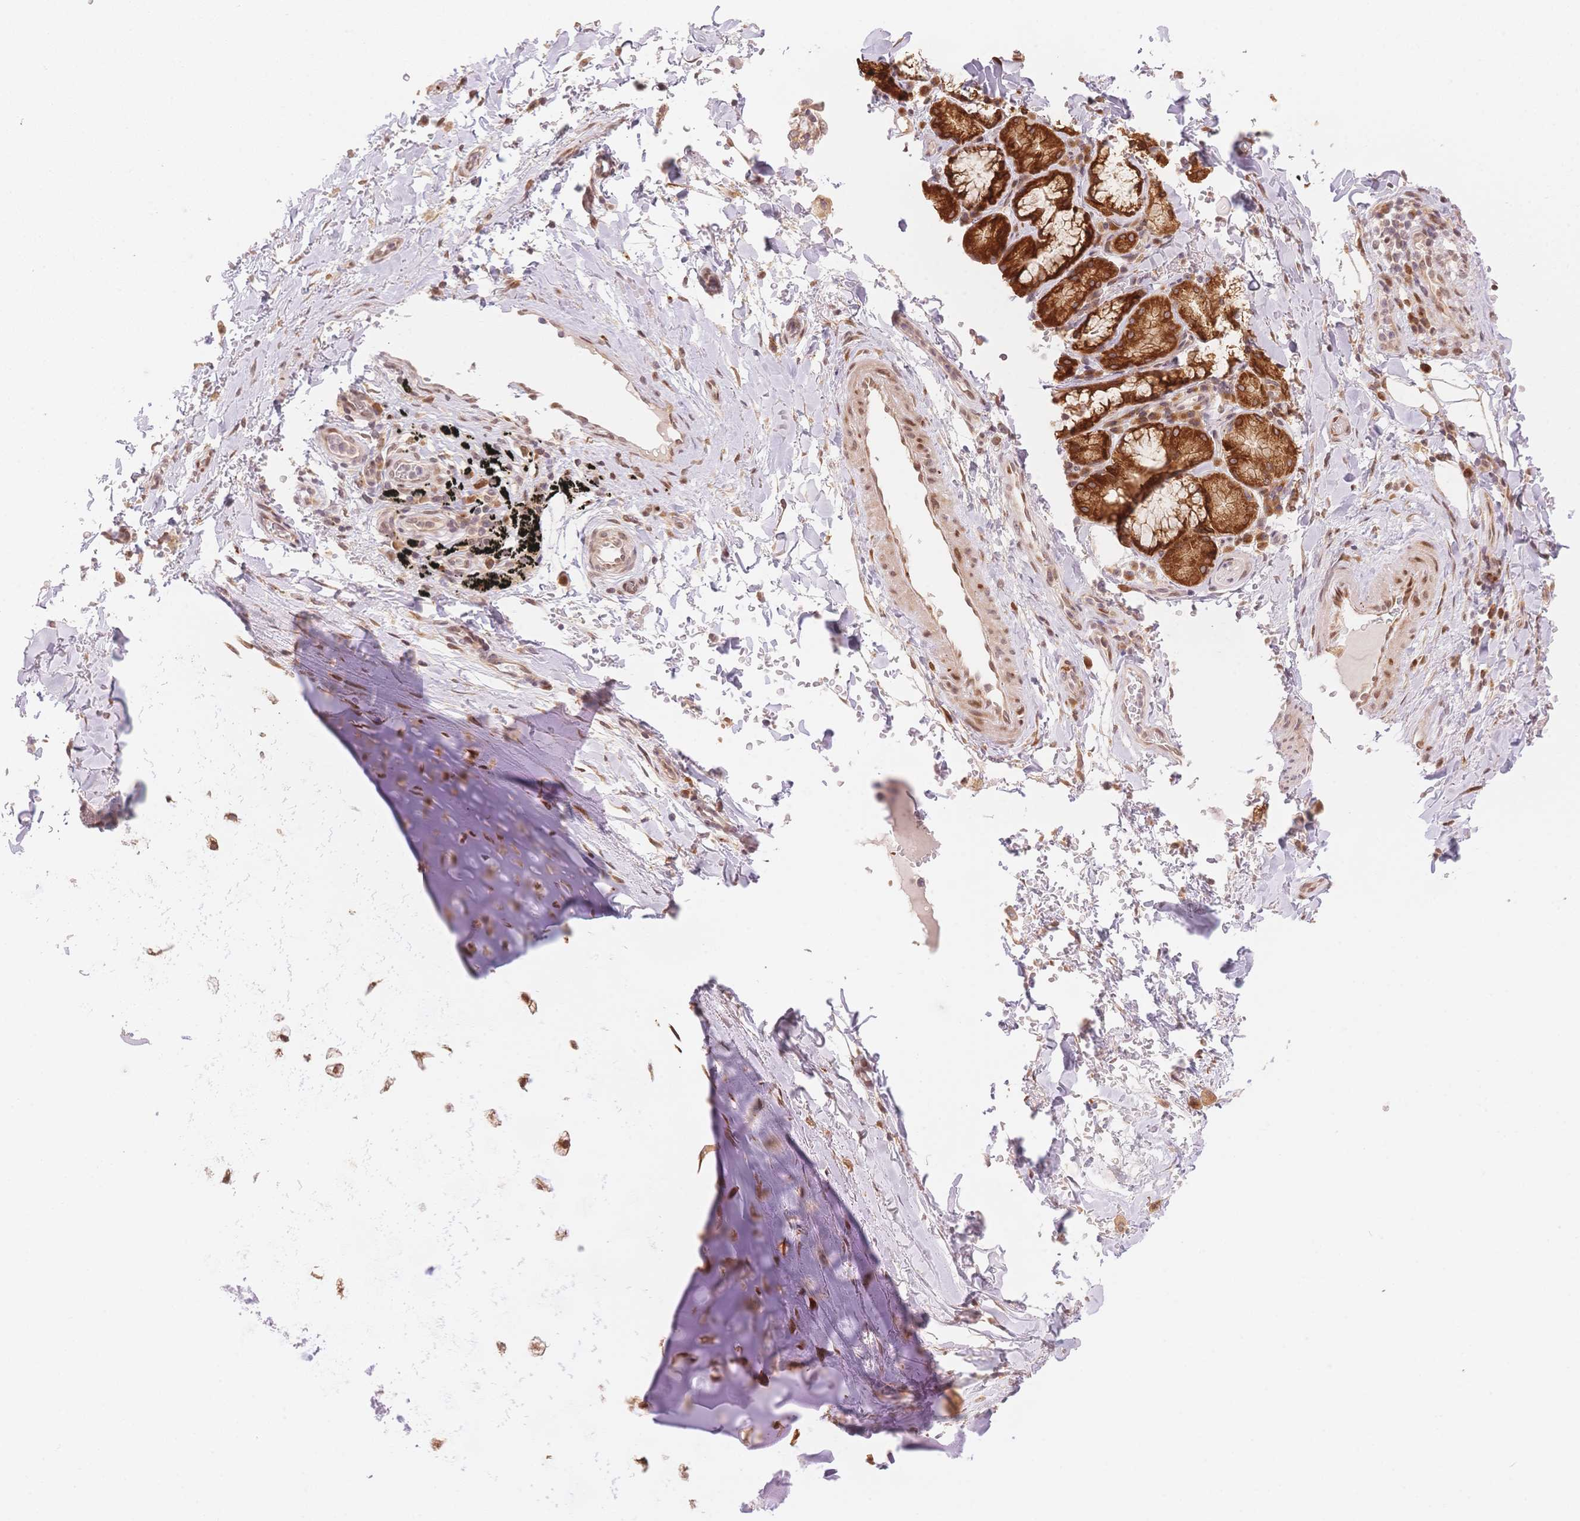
{"staining": {"intensity": "moderate", "quantity": ">75%", "location": "nuclear"}, "tissue": "adipose tissue", "cell_type": "Adipocytes", "image_type": "normal", "snomed": [{"axis": "morphology", "description": "Normal tissue, NOS"}, {"axis": "topography", "description": "Cartilage tissue"}, {"axis": "topography", "description": "Bronchus"}], "caption": "The image reveals staining of normal adipose tissue, revealing moderate nuclear protein positivity (brown color) within adipocytes. The staining was performed using DAB (3,3'-diaminobenzidine) to visualize the protein expression in brown, while the nuclei were stained in blue with hematoxylin (Magnification: 20x).", "gene": "STK39", "patient": {"sex": "male", "age": 64}}